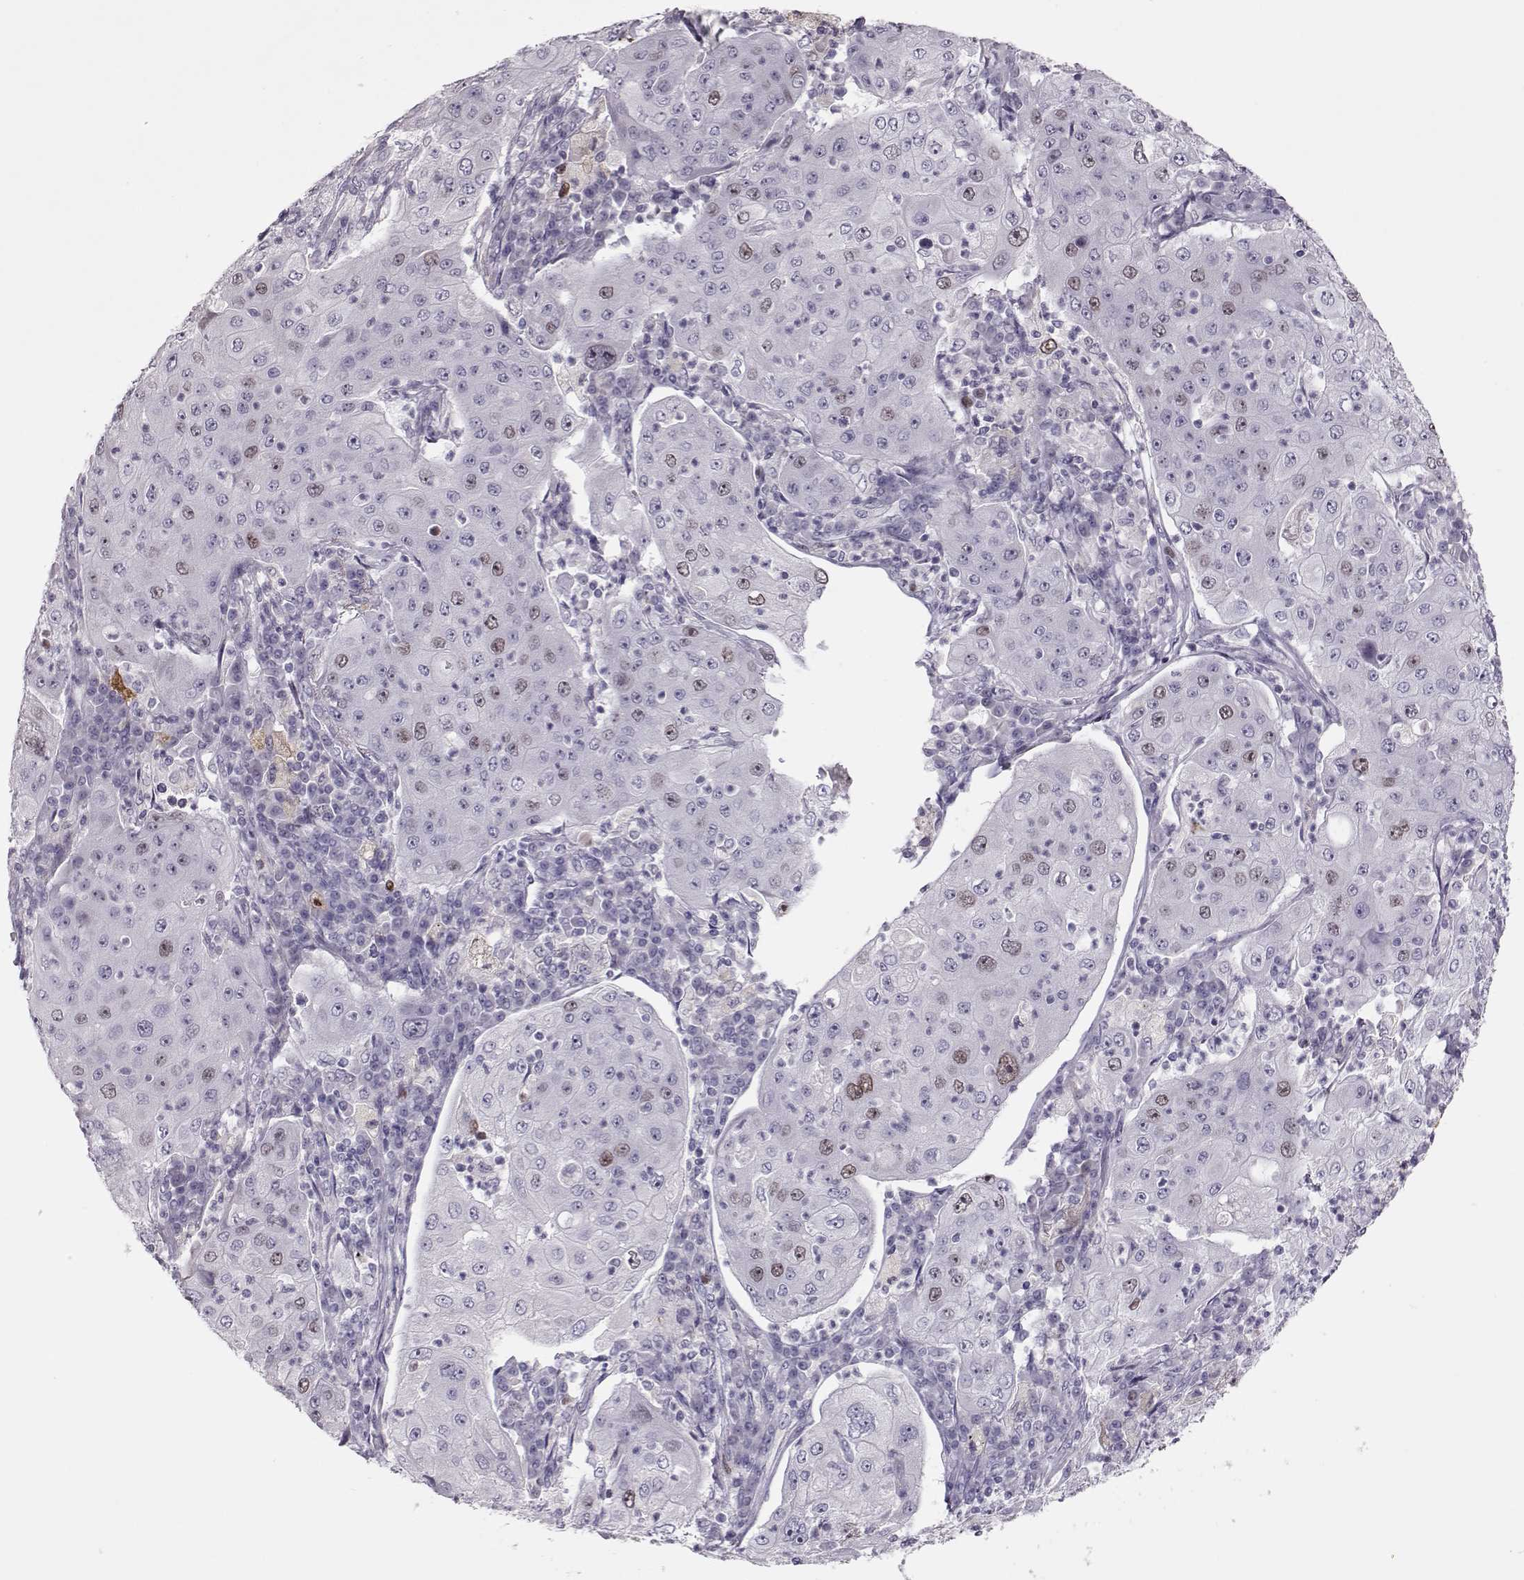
{"staining": {"intensity": "weak", "quantity": "<25%", "location": "nuclear"}, "tissue": "lung cancer", "cell_type": "Tumor cells", "image_type": "cancer", "snomed": [{"axis": "morphology", "description": "Squamous cell carcinoma, NOS"}, {"axis": "topography", "description": "Lung"}], "caption": "IHC of human squamous cell carcinoma (lung) exhibits no staining in tumor cells.", "gene": "SGO1", "patient": {"sex": "female", "age": 59}}